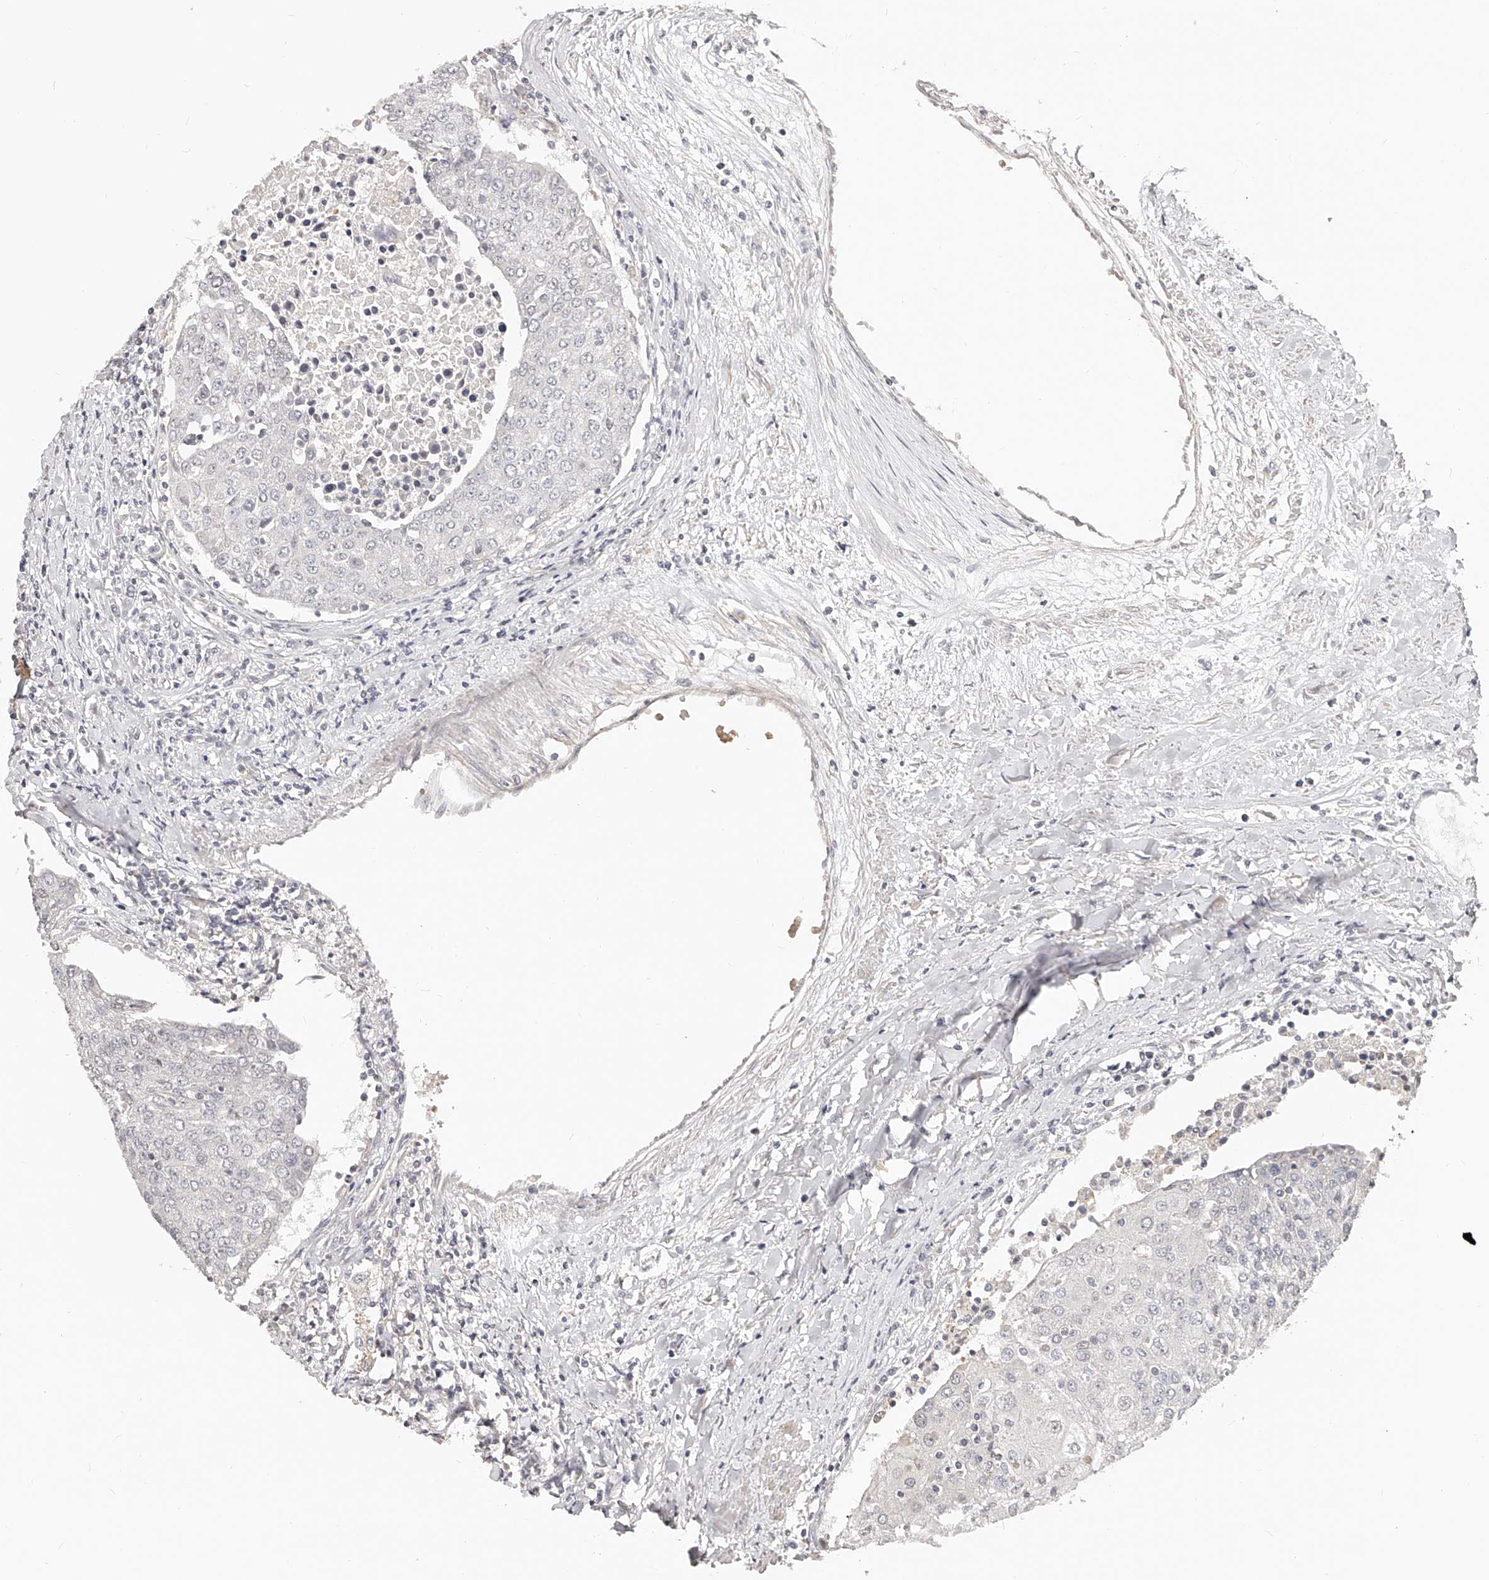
{"staining": {"intensity": "negative", "quantity": "none", "location": "none"}, "tissue": "urothelial cancer", "cell_type": "Tumor cells", "image_type": "cancer", "snomed": [{"axis": "morphology", "description": "Urothelial carcinoma, High grade"}, {"axis": "topography", "description": "Urinary bladder"}], "caption": "This is a image of IHC staining of urothelial cancer, which shows no positivity in tumor cells. (Brightfield microscopy of DAB (3,3'-diaminobenzidine) immunohistochemistry (IHC) at high magnification).", "gene": "ZNF789", "patient": {"sex": "female", "age": 85}}